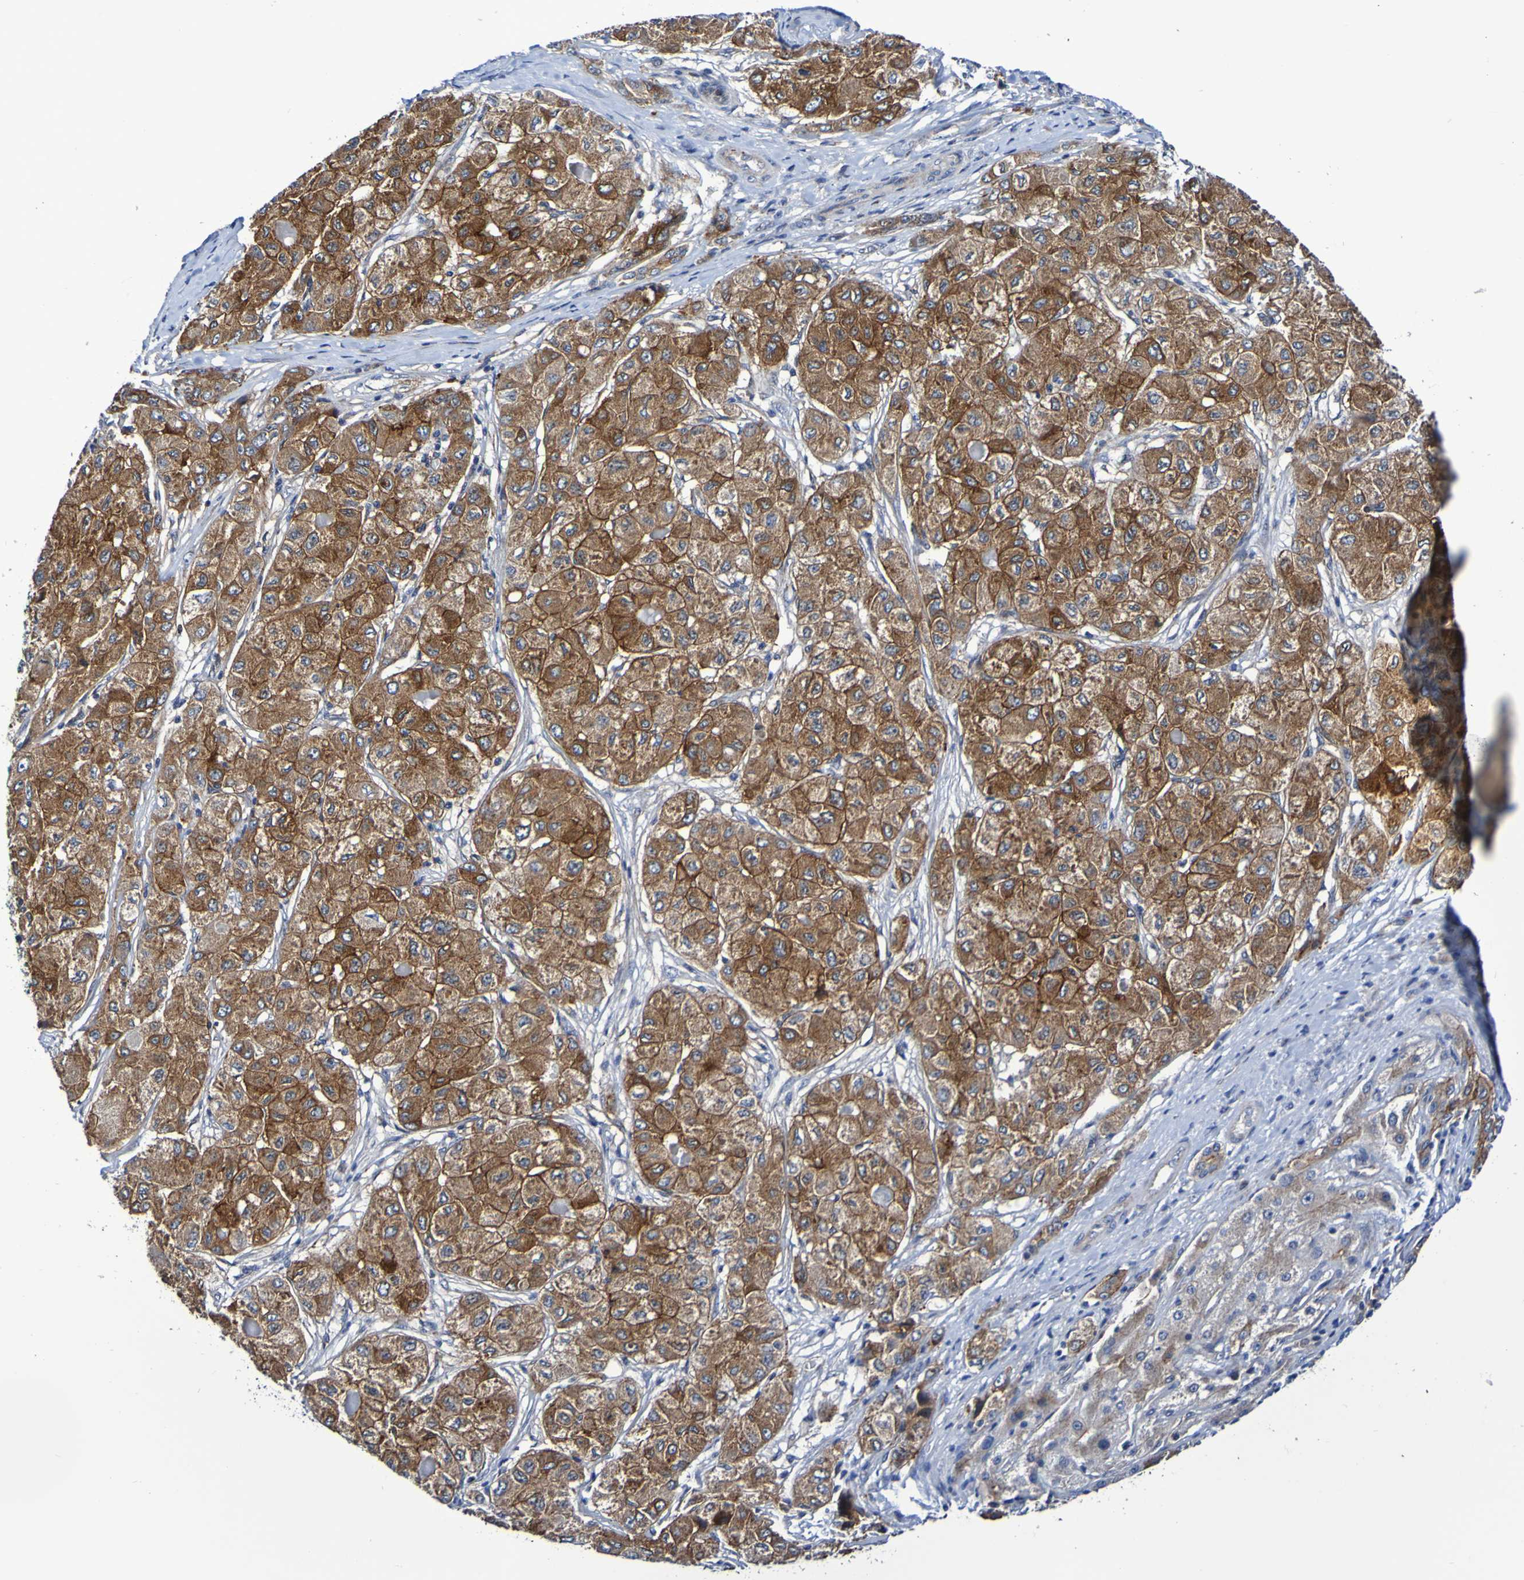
{"staining": {"intensity": "strong", "quantity": ">75%", "location": "cytoplasmic/membranous"}, "tissue": "liver cancer", "cell_type": "Tumor cells", "image_type": "cancer", "snomed": [{"axis": "morphology", "description": "Carcinoma, Hepatocellular, NOS"}, {"axis": "topography", "description": "Liver"}], "caption": "Brown immunohistochemical staining in liver hepatocellular carcinoma demonstrates strong cytoplasmic/membranous positivity in approximately >75% of tumor cells.", "gene": "GJB1", "patient": {"sex": "male", "age": 80}}